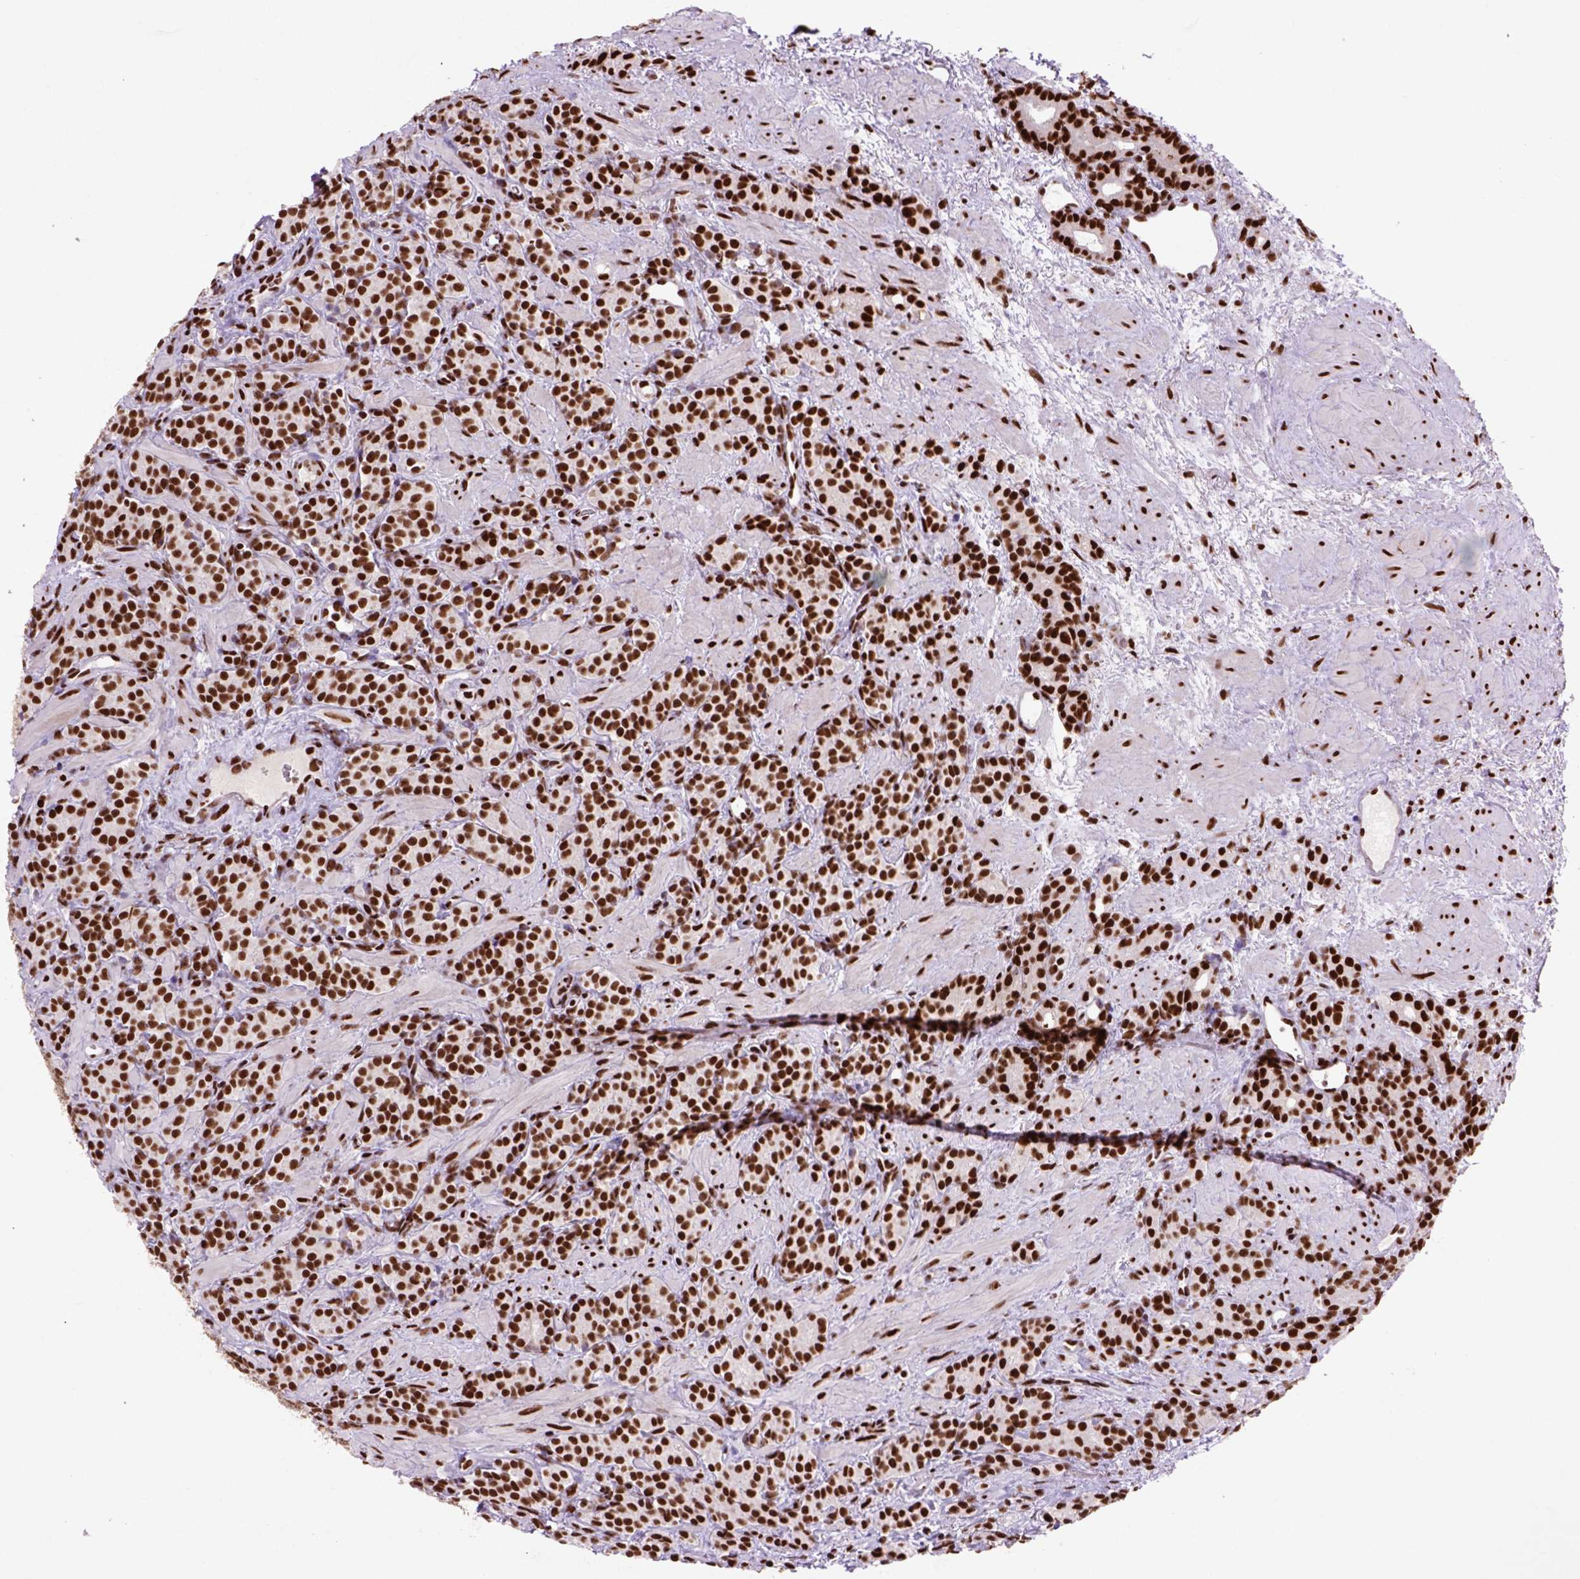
{"staining": {"intensity": "strong", "quantity": ">75%", "location": "nuclear"}, "tissue": "prostate cancer", "cell_type": "Tumor cells", "image_type": "cancer", "snomed": [{"axis": "morphology", "description": "Adenocarcinoma, High grade"}, {"axis": "topography", "description": "Prostate"}], "caption": "An image of human prostate cancer stained for a protein demonstrates strong nuclear brown staining in tumor cells.", "gene": "NSMCE2", "patient": {"sex": "male", "age": 84}}